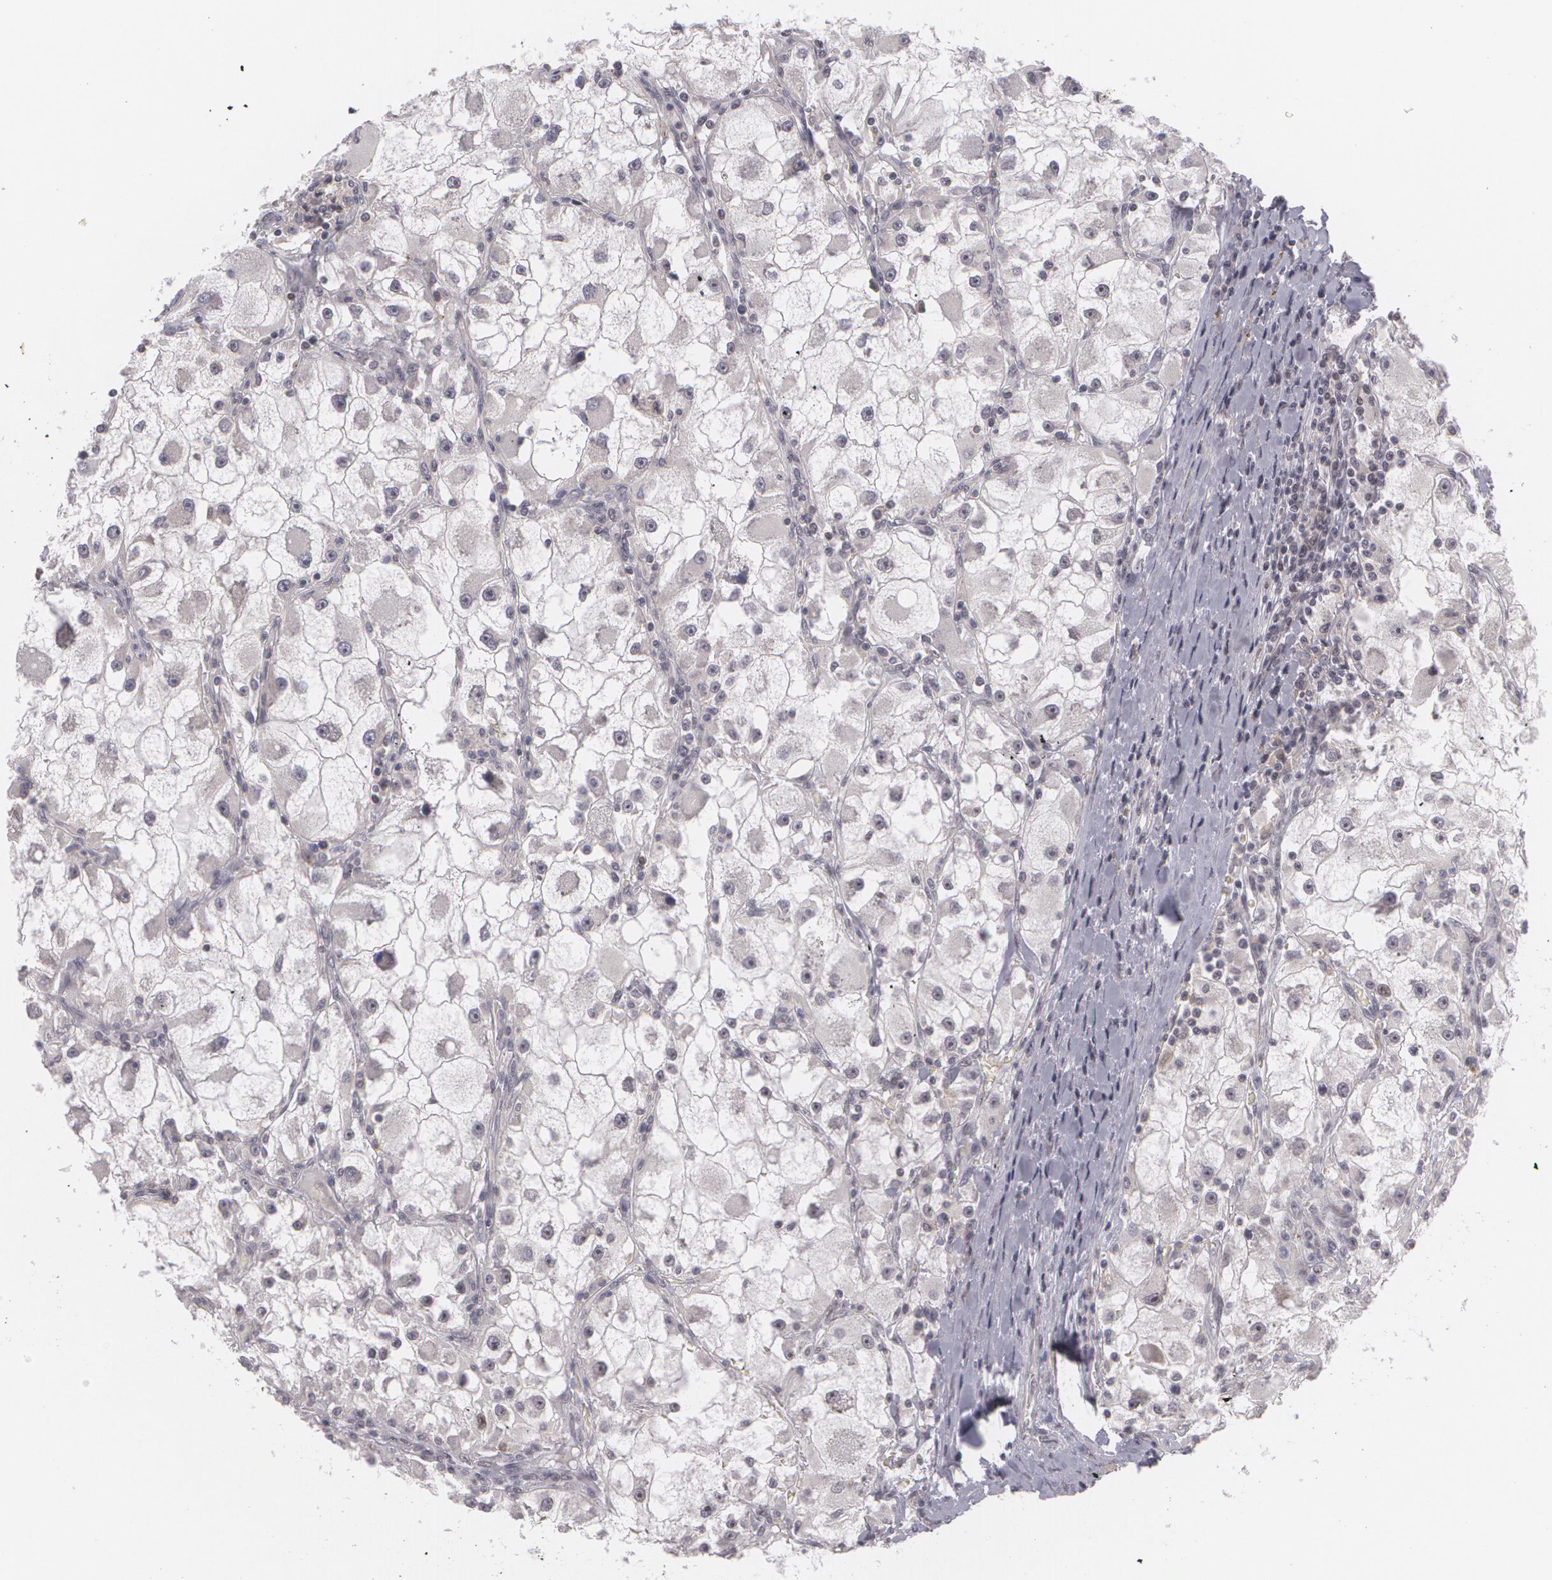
{"staining": {"intensity": "negative", "quantity": "none", "location": "none"}, "tissue": "renal cancer", "cell_type": "Tumor cells", "image_type": "cancer", "snomed": [{"axis": "morphology", "description": "Adenocarcinoma, NOS"}, {"axis": "topography", "description": "Kidney"}], "caption": "Human adenocarcinoma (renal) stained for a protein using IHC demonstrates no expression in tumor cells.", "gene": "RRP7A", "patient": {"sex": "female", "age": 73}}